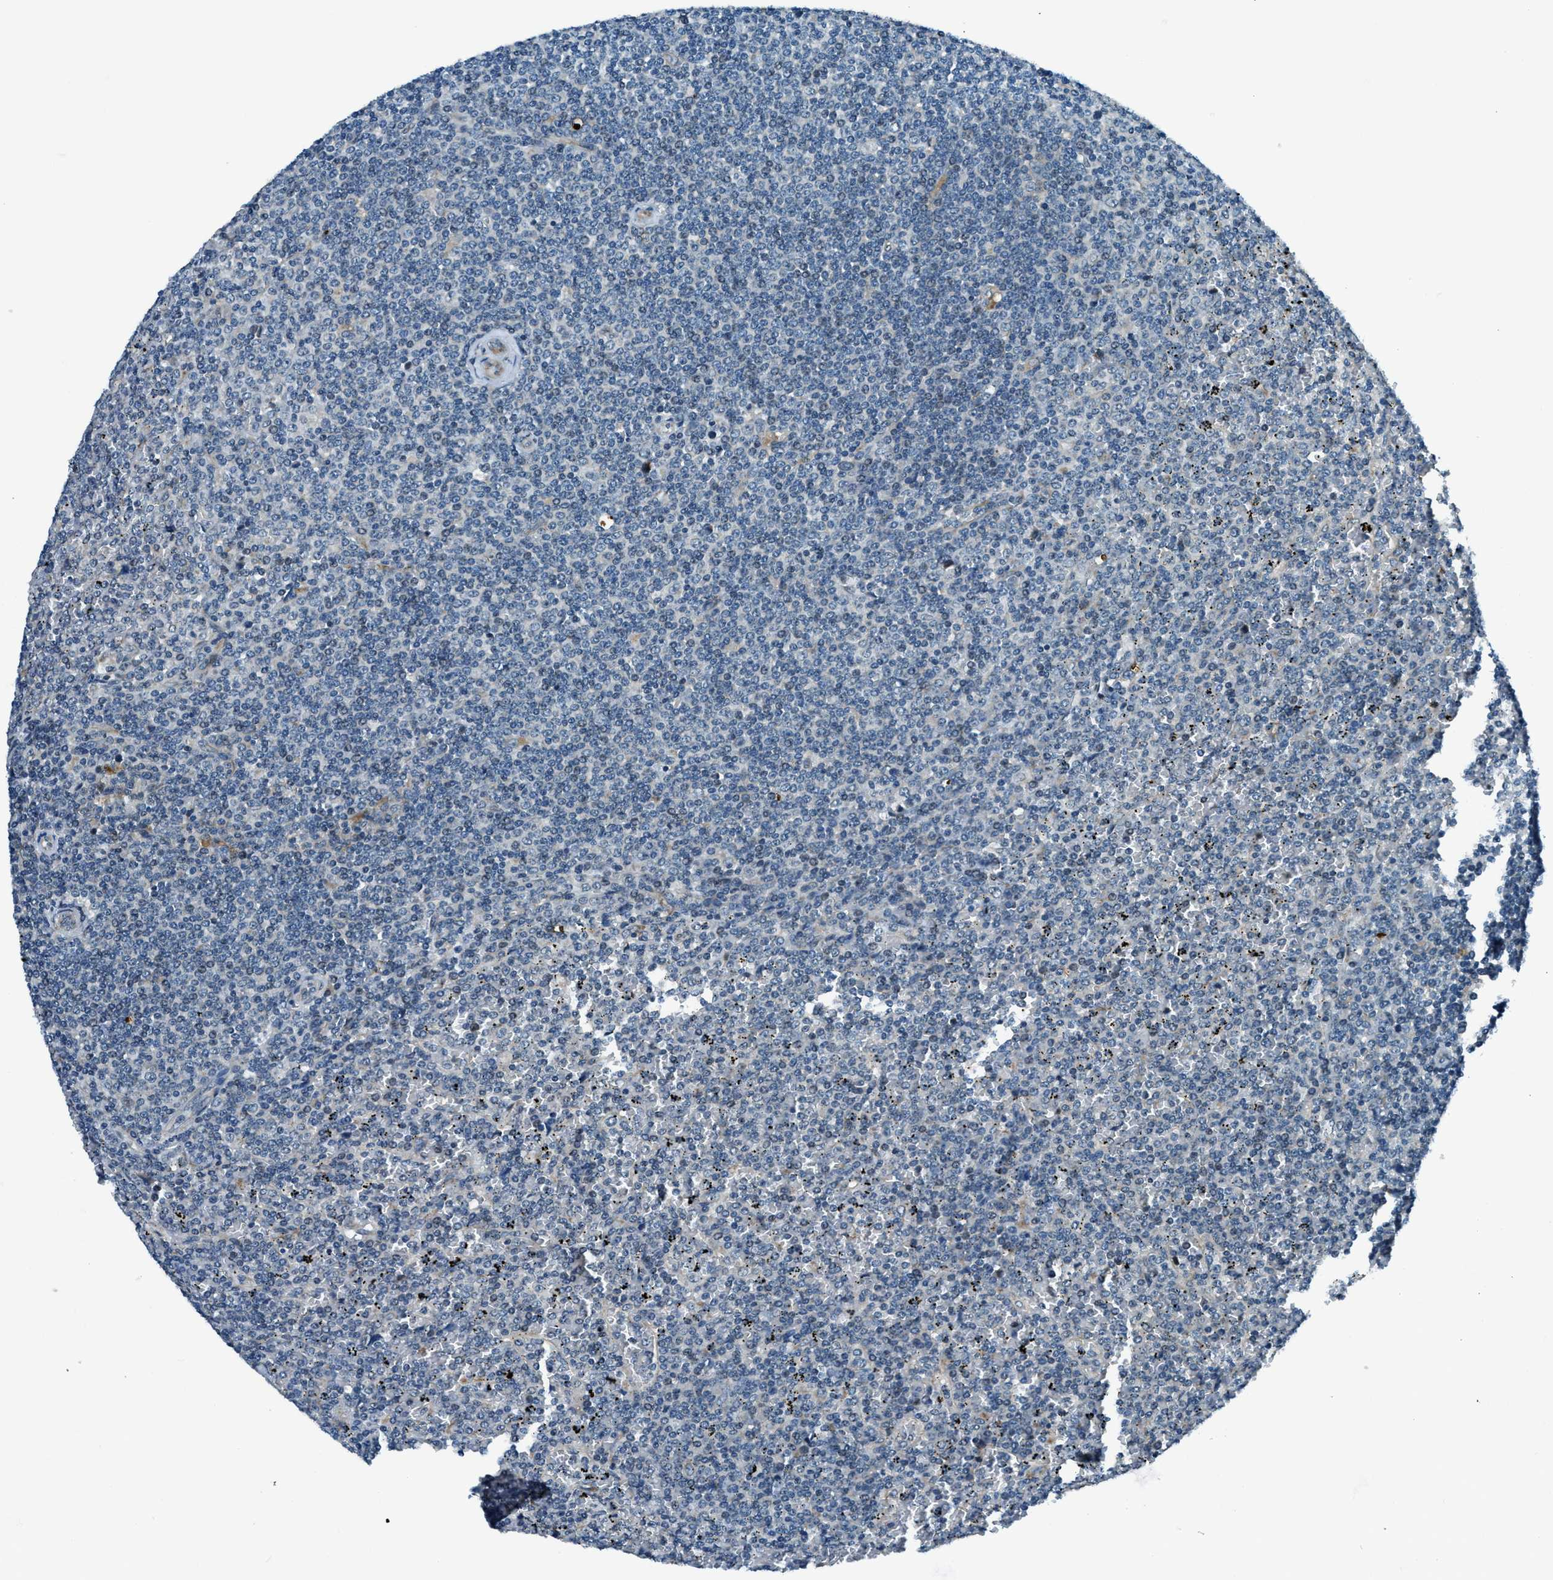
{"staining": {"intensity": "negative", "quantity": "none", "location": "none"}, "tissue": "lymphoma", "cell_type": "Tumor cells", "image_type": "cancer", "snomed": [{"axis": "morphology", "description": "Malignant lymphoma, non-Hodgkin's type, Low grade"}, {"axis": "topography", "description": "Spleen"}], "caption": "Immunohistochemistry (IHC) image of neoplastic tissue: human low-grade malignant lymphoma, non-Hodgkin's type stained with DAB (3,3'-diaminobenzidine) demonstrates no significant protein positivity in tumor cells.", "gene": "GINM1", "patient": {"sex": "female", "age": 19}}